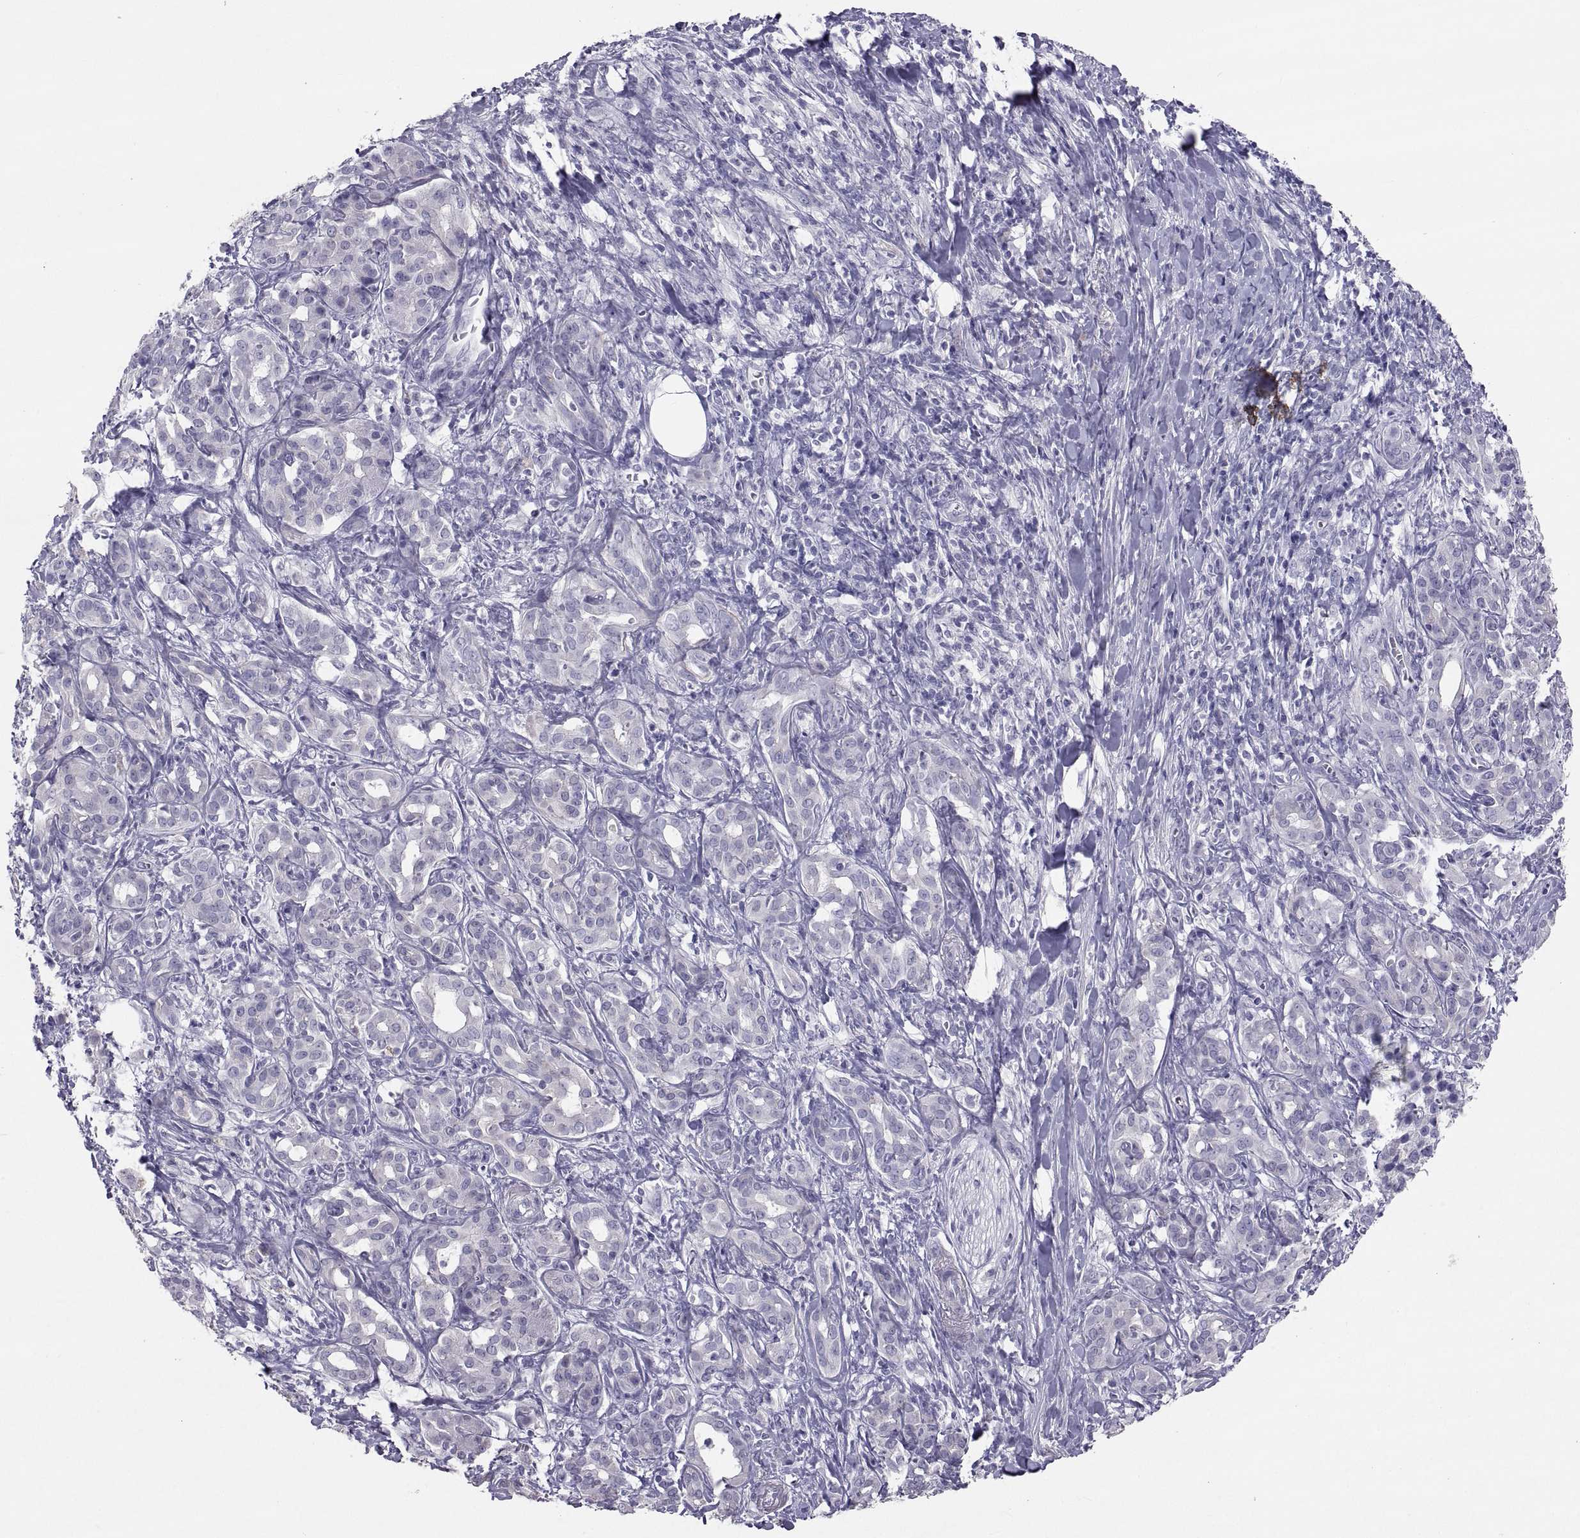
{"staining": {"intensity": "negative", "quantity": "none", "location": "none"}, "tissue": "pancreatic cancer", "cell_type": "Tumor cells", "image_type": "cancer", "snomed": [{"axis": "morphology", "description": "Adenocarcinoma, NOS"}, {"axis": "topography", "description": "Pancreas"}], "caption": "IHC histopathology image of pancreatic adenocarcinoma stained for a protein (brown), which shows no expression in tumor cells.", "gene": "IGSF1", "patient": {"sex": "male", "age": 61}}